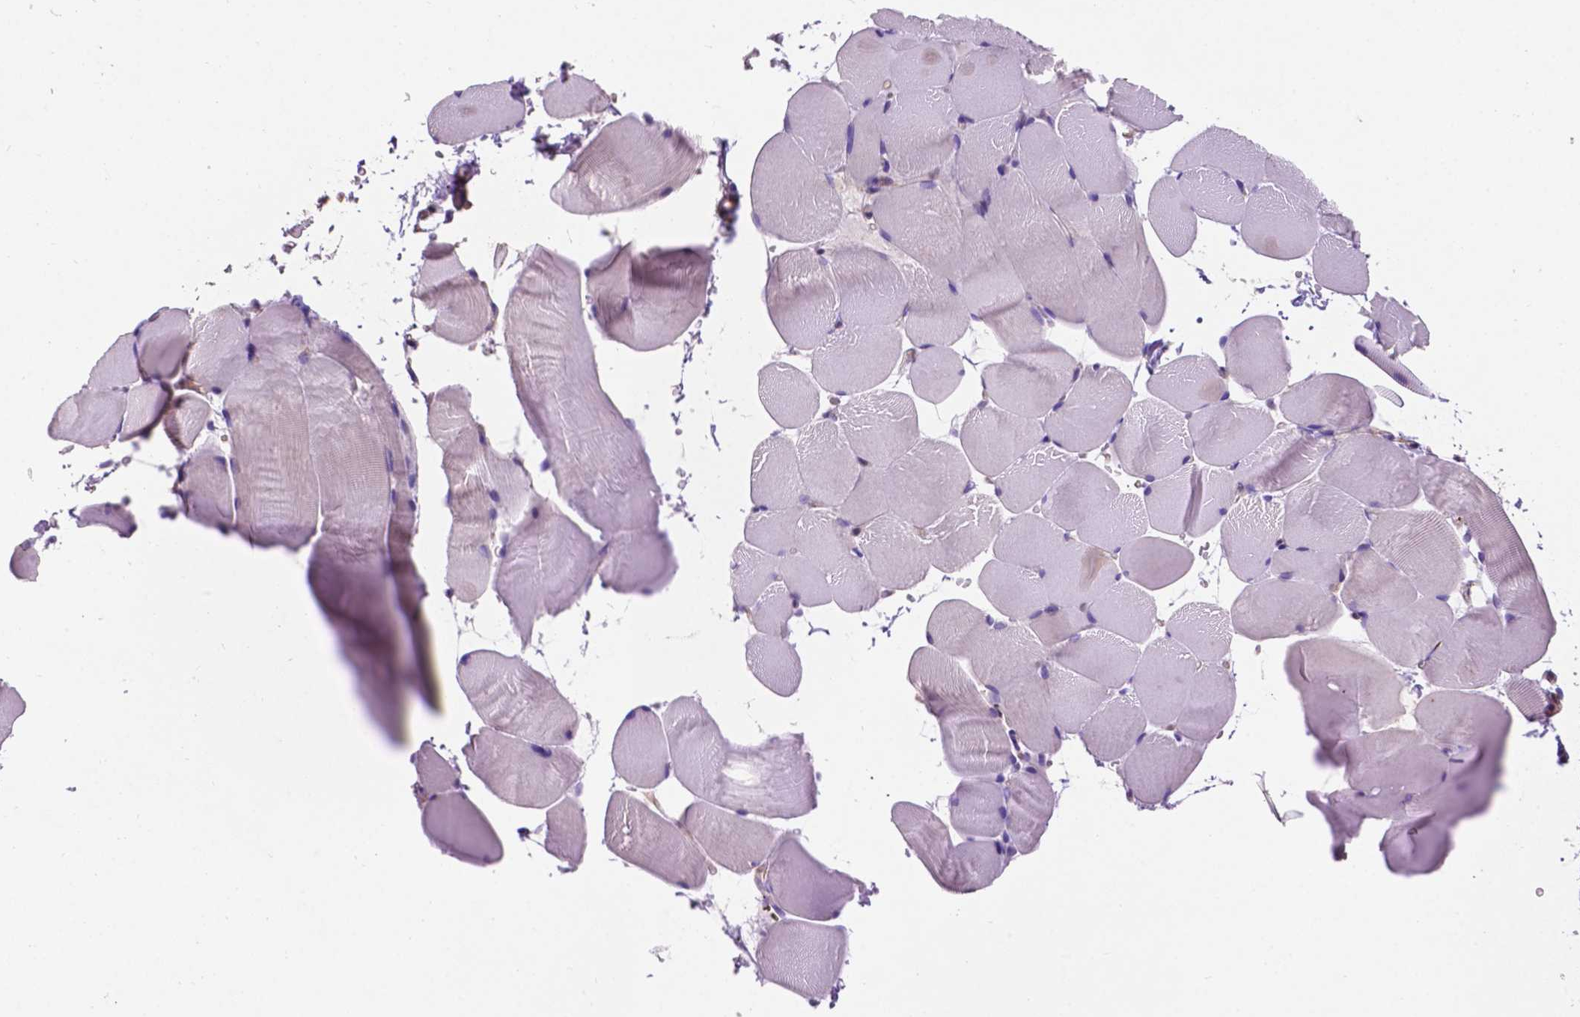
{"staining": {"intensity": "negative", "quantity": "none", "location": "none"}, "tissue": "skeletal muscle", "cell_type": "Myocytes", "image_type": "normal", "snomed": [{"axis": "morphology", "description": "Normal tissue, NOS"}, {"axis": "topography", "description": "Skeletal muscle"}], "caption": "Histopathology image shows no significant protein expression in myocytes of normal skeletal muscle. (DAB immunohistochemistry visualized using brightfield microscopy, high magnification).", "gene": "UBE2L6", "patient": {"sex": "female", "age": 37}}